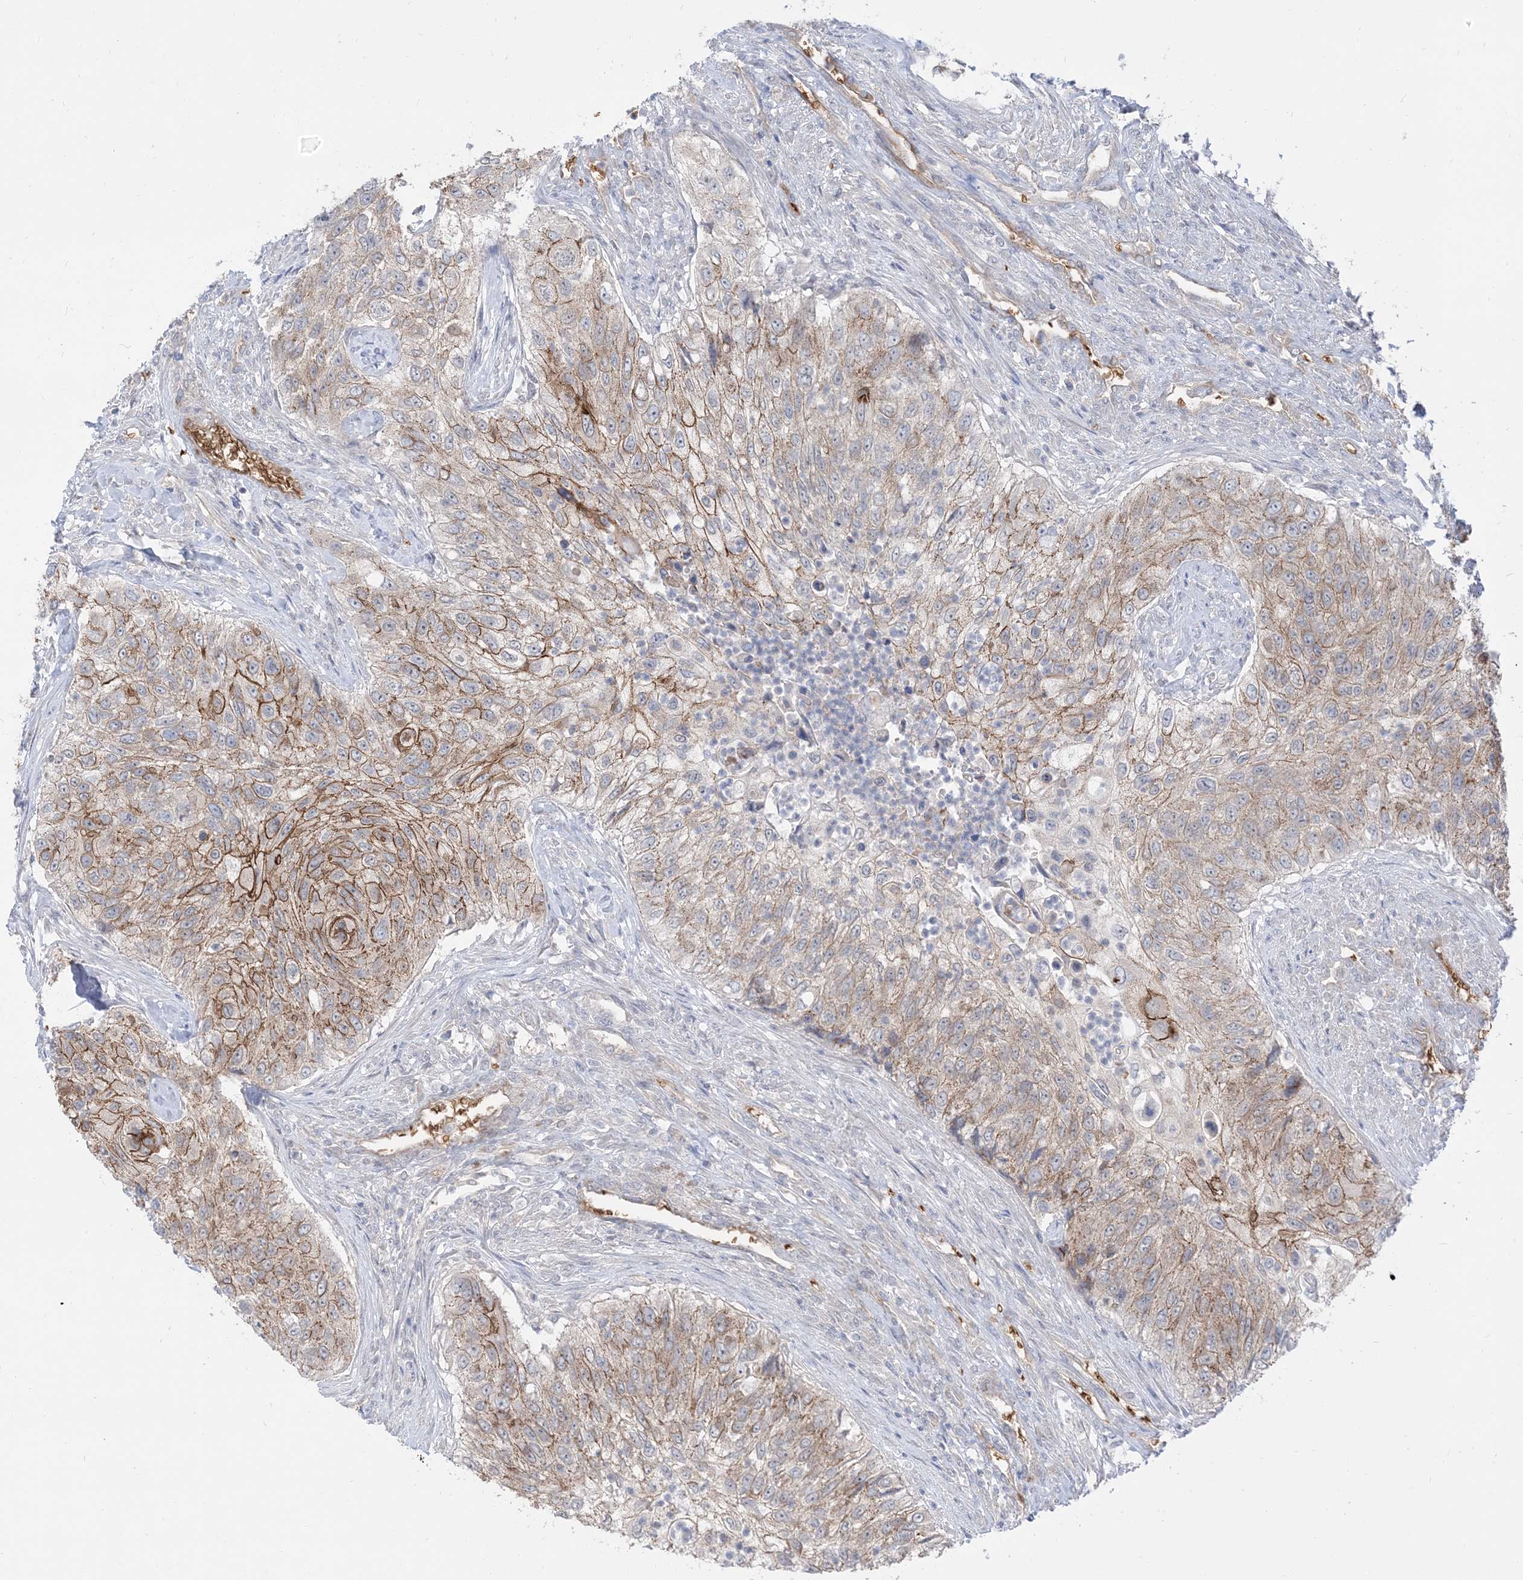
{"staining": {"intensity": "moderate", "quantity": ">75%", "location": "cytoplasmic/membranous"}, "tissue": "urothelial cancer", "cell_type": "Tumor cells", "image_type": "cancer", "snomed": [{"axis": "morphology", "description": "Urothelial carcinoma, High grade"}, {"axis": "topography", "description": "Urinary bladder"}], "caption": "Immunohistochemistry staining of high-grade urothelial carcinoma, which shows medium levels of moderate cytoplasmic/membranous staining in approximately >75% of tumor cells indicating moderate cytoplasmic/membranous protein expression. The staining was performed using DAB (brown) for protein detection and nuclei were counterstained in hematoxylin (blue).", "gene": "RIN1", "patient": {"sex": "female", "age": 60}}